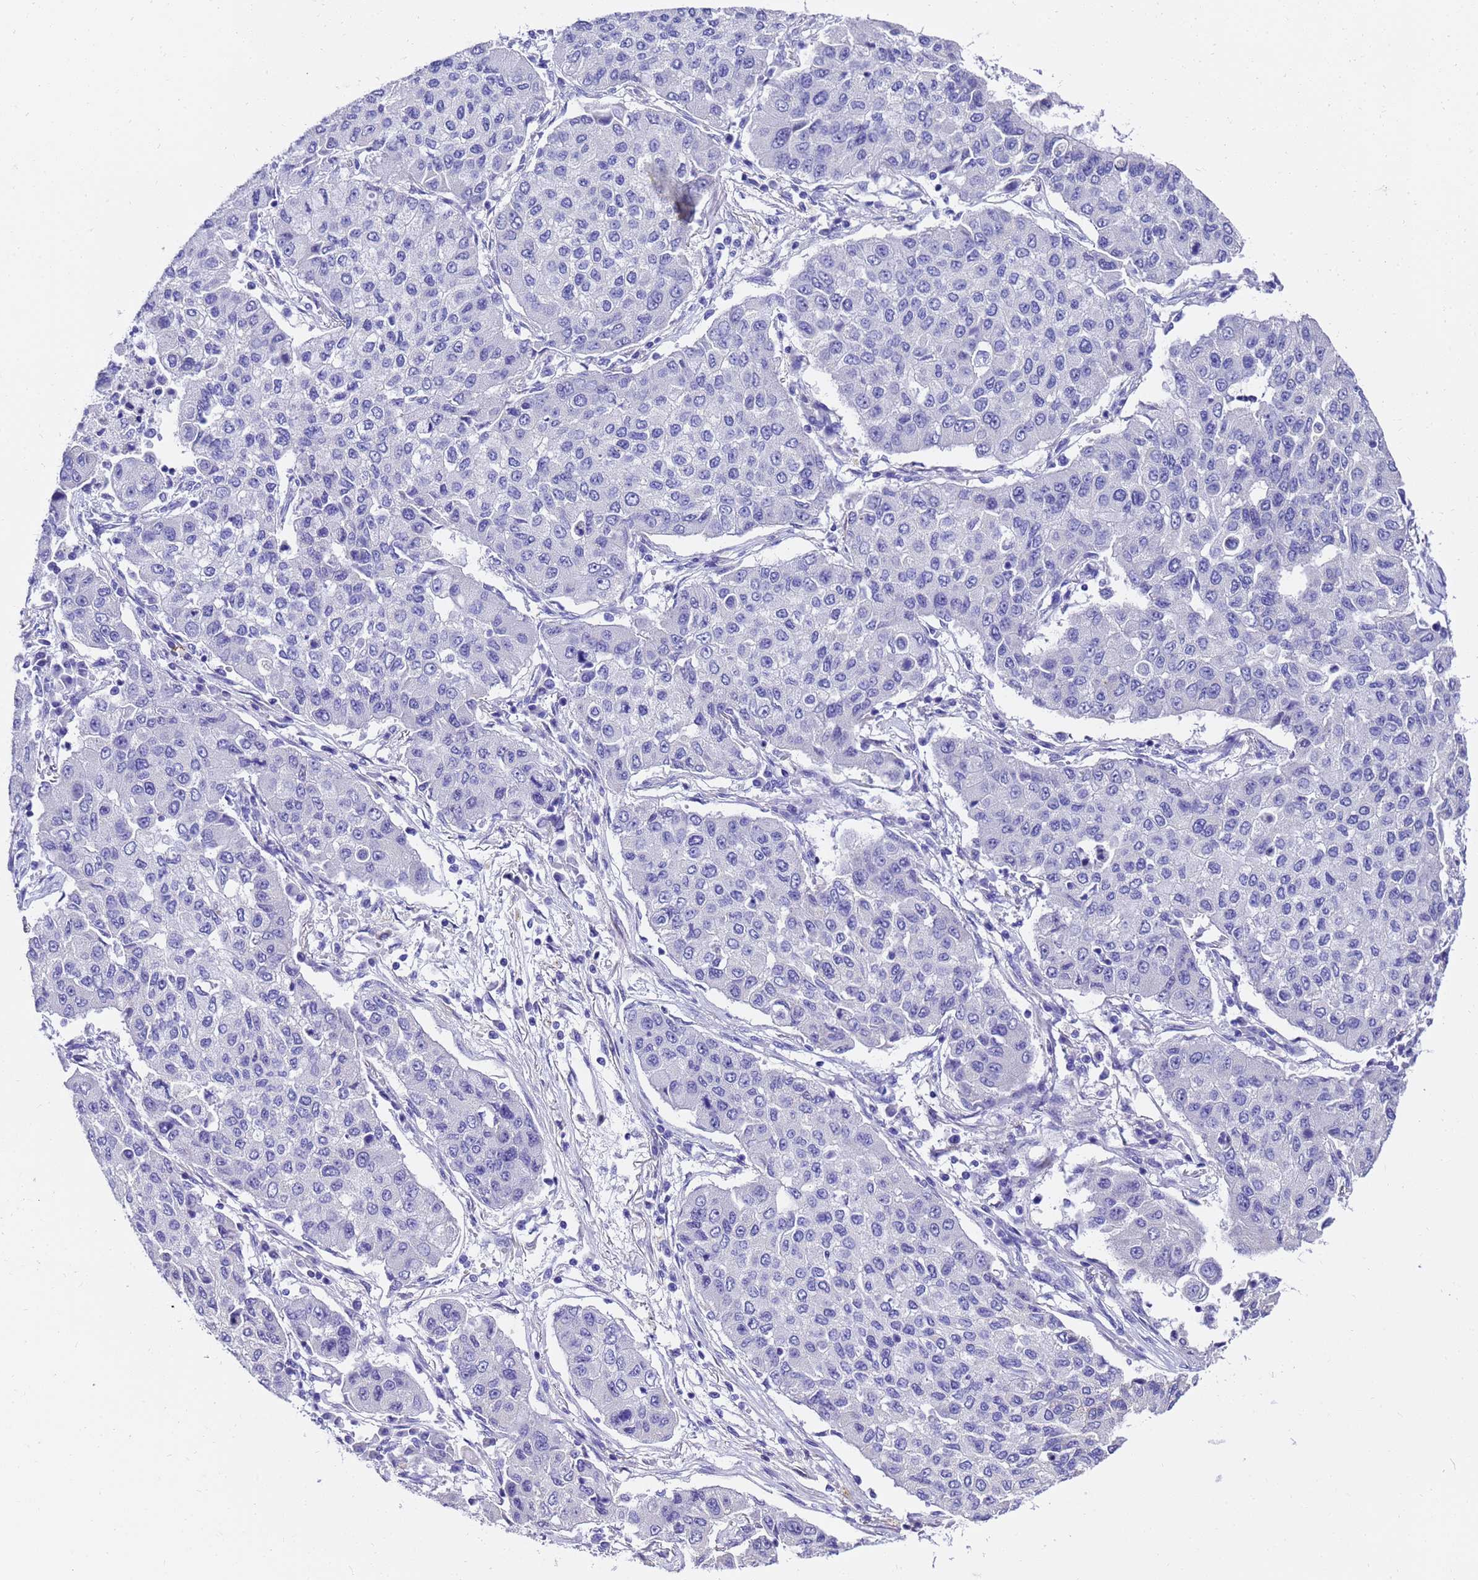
{"staining": {"intensity": "negative", "quantity": "none", "location": "none"}, "tissue": "lung cancer", "cell_type": "Tumor cells", "image_type": "cancer", "snomed": [{"axis": "morphology", "description": "Squamous cell carcinoma, NOS"}, {"axis": "topography", "description": "Lung"}], "caption": "There is no significant positivity in tumor cells of lung squamous cell carcinoma.", "gene": "HSPB6", "patient": {"sex": "male", "age": 74}}